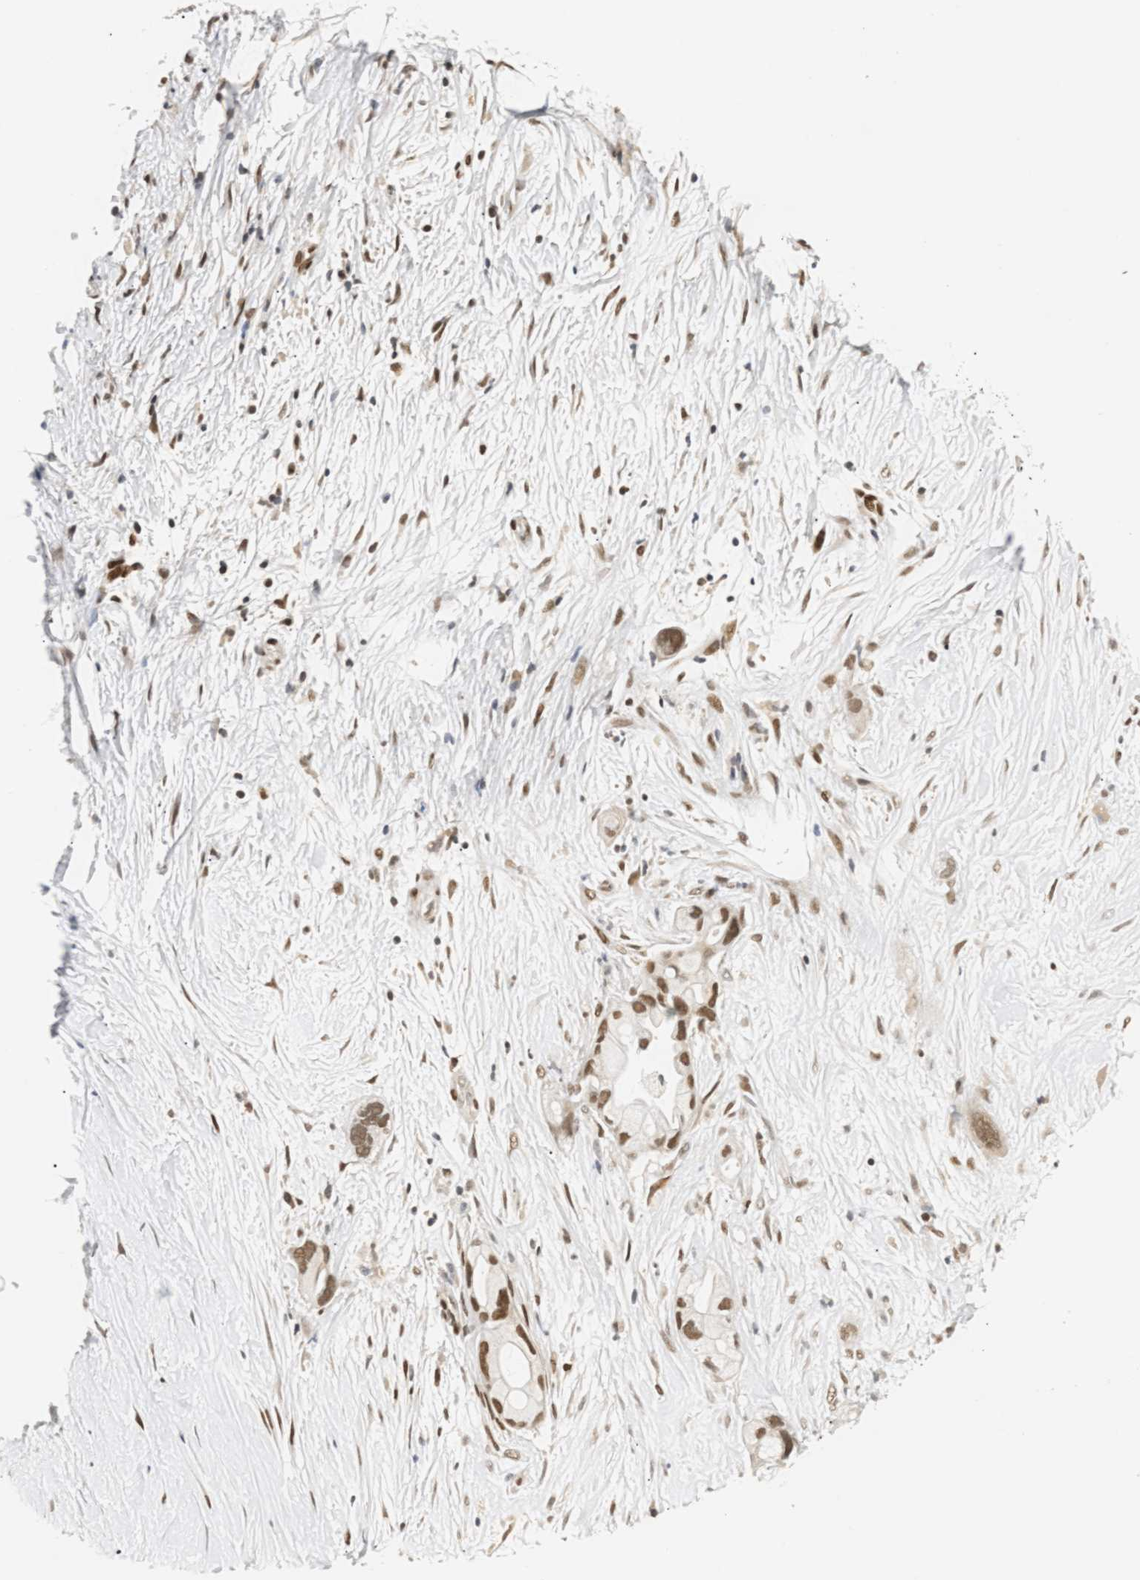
{"staining": {"intensity": "moderate", "quantity": ">75%", "location": "nuclear"}, "tissue": "pancreatic cancer", "cell_type": "Tumor cells", "image_type": "cancer", "snomed": [{"axis": "morphology", "description": "Adenocarcinoma, NOS"}, {"axis": "topography", "description": "Pancreas"}], "caption": "Immunohistochemical staining of human pancreatic adenocarcinoma shows moderate nuclear protein positivity in approximately >75% of tumor cells.", "gene": "SSBP2", "patient": {"sex": "female", "age": 59}}